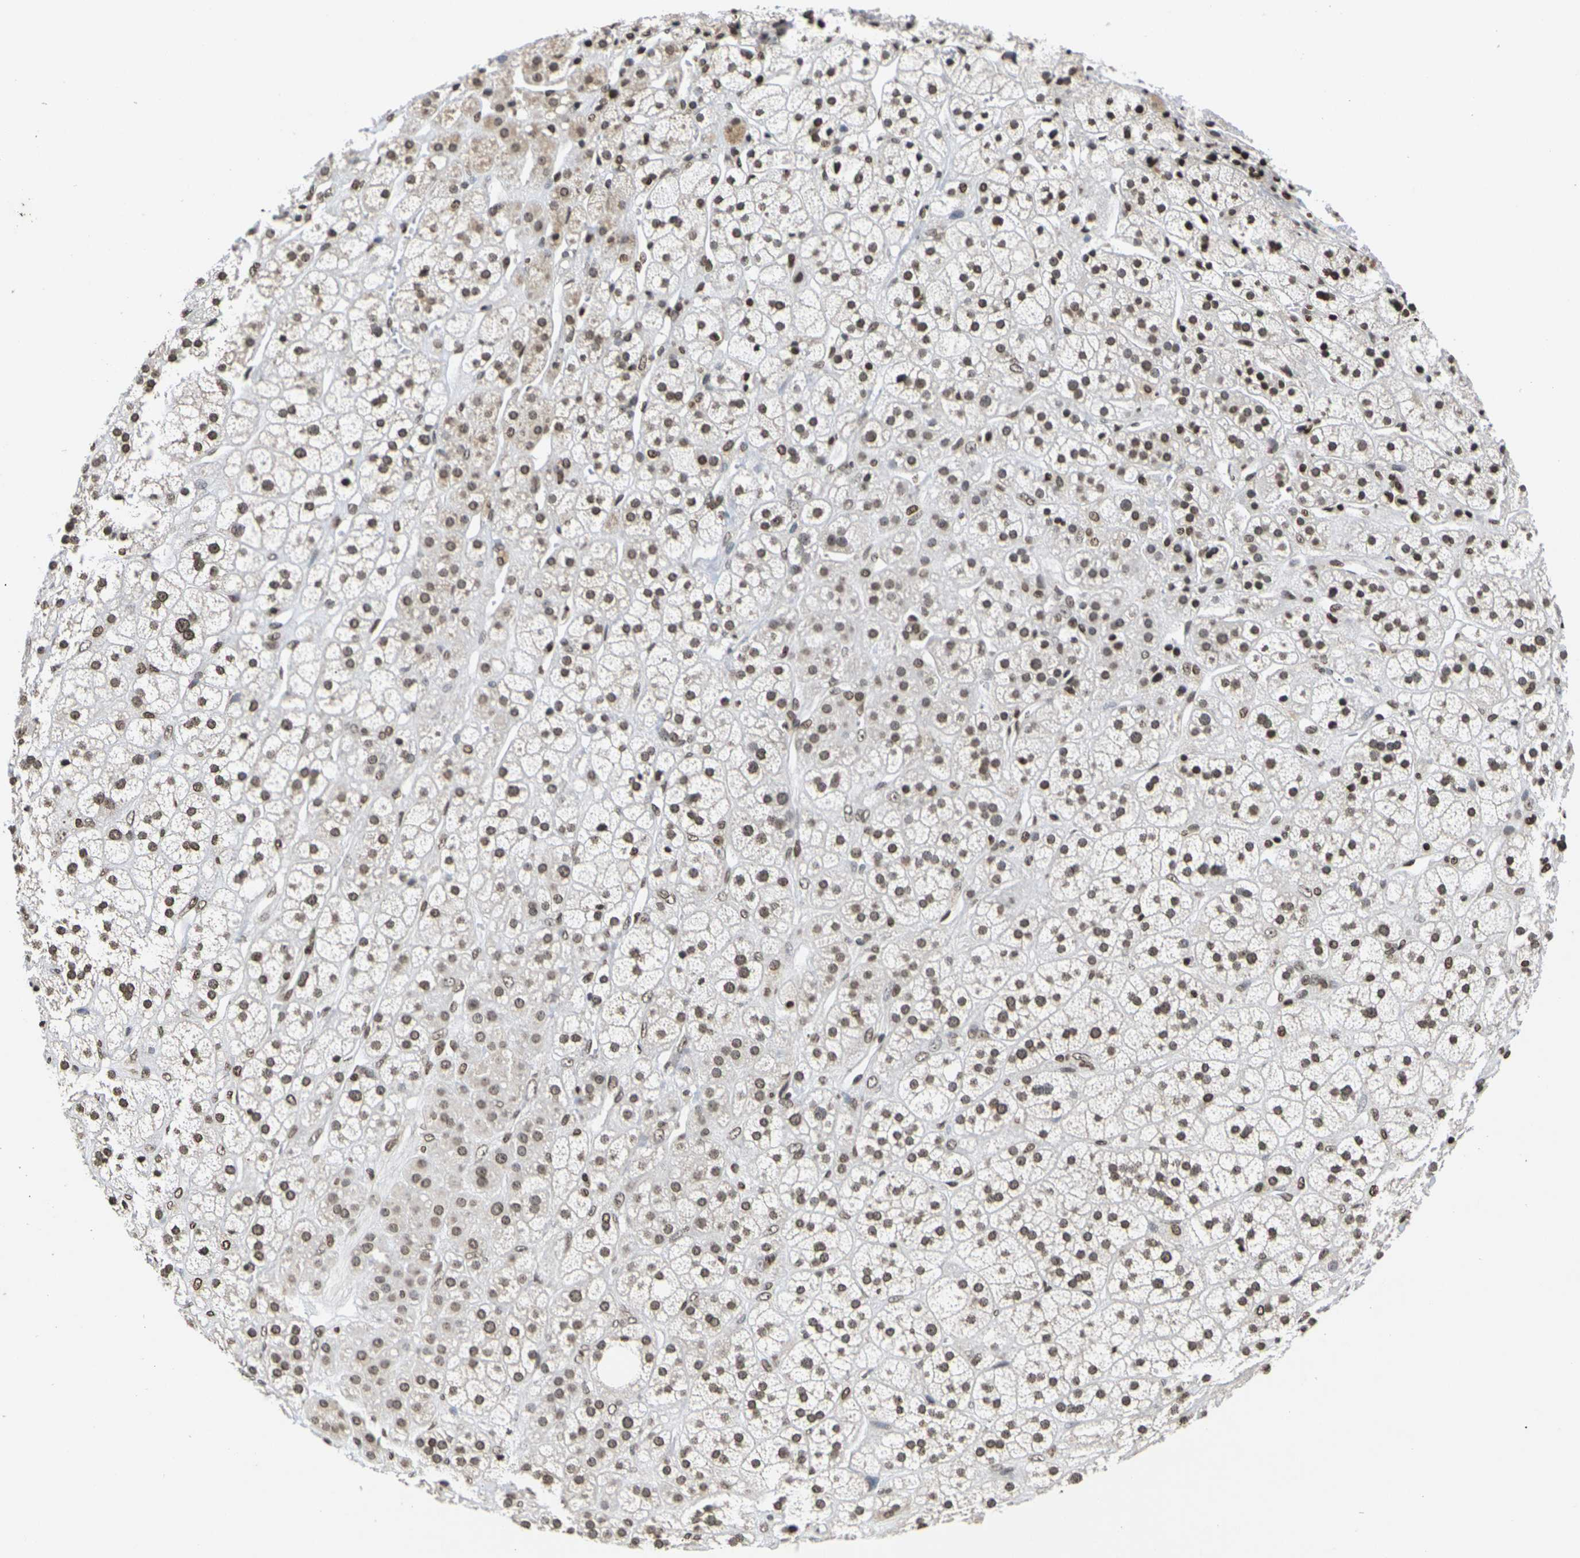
{"staining": {"intensity": "strong", "quantity": ">75%", "location": "nuclear"}, "tissue": "adrenal gland", "cell_type": "Glandular cells", "image_type": "normal", "snomed": [{"axis": "morphology", "description": "Normal tissue, NOS"}, {"axis": "topography", "description": "Adrenal gland"}], "caption": "Glandular cells show strong nuclear expression in about >75% of cells in unremarkable adrenal gland. The staining was performed using DAB (3,3'-diaminobenzidine) to visualize the protein expression in brown, while the nuclei were stained in blue with hematoxylin (Magnification: 20x).", "gene": "ETV5", "patient": {"sex": "male", "age": 56}}